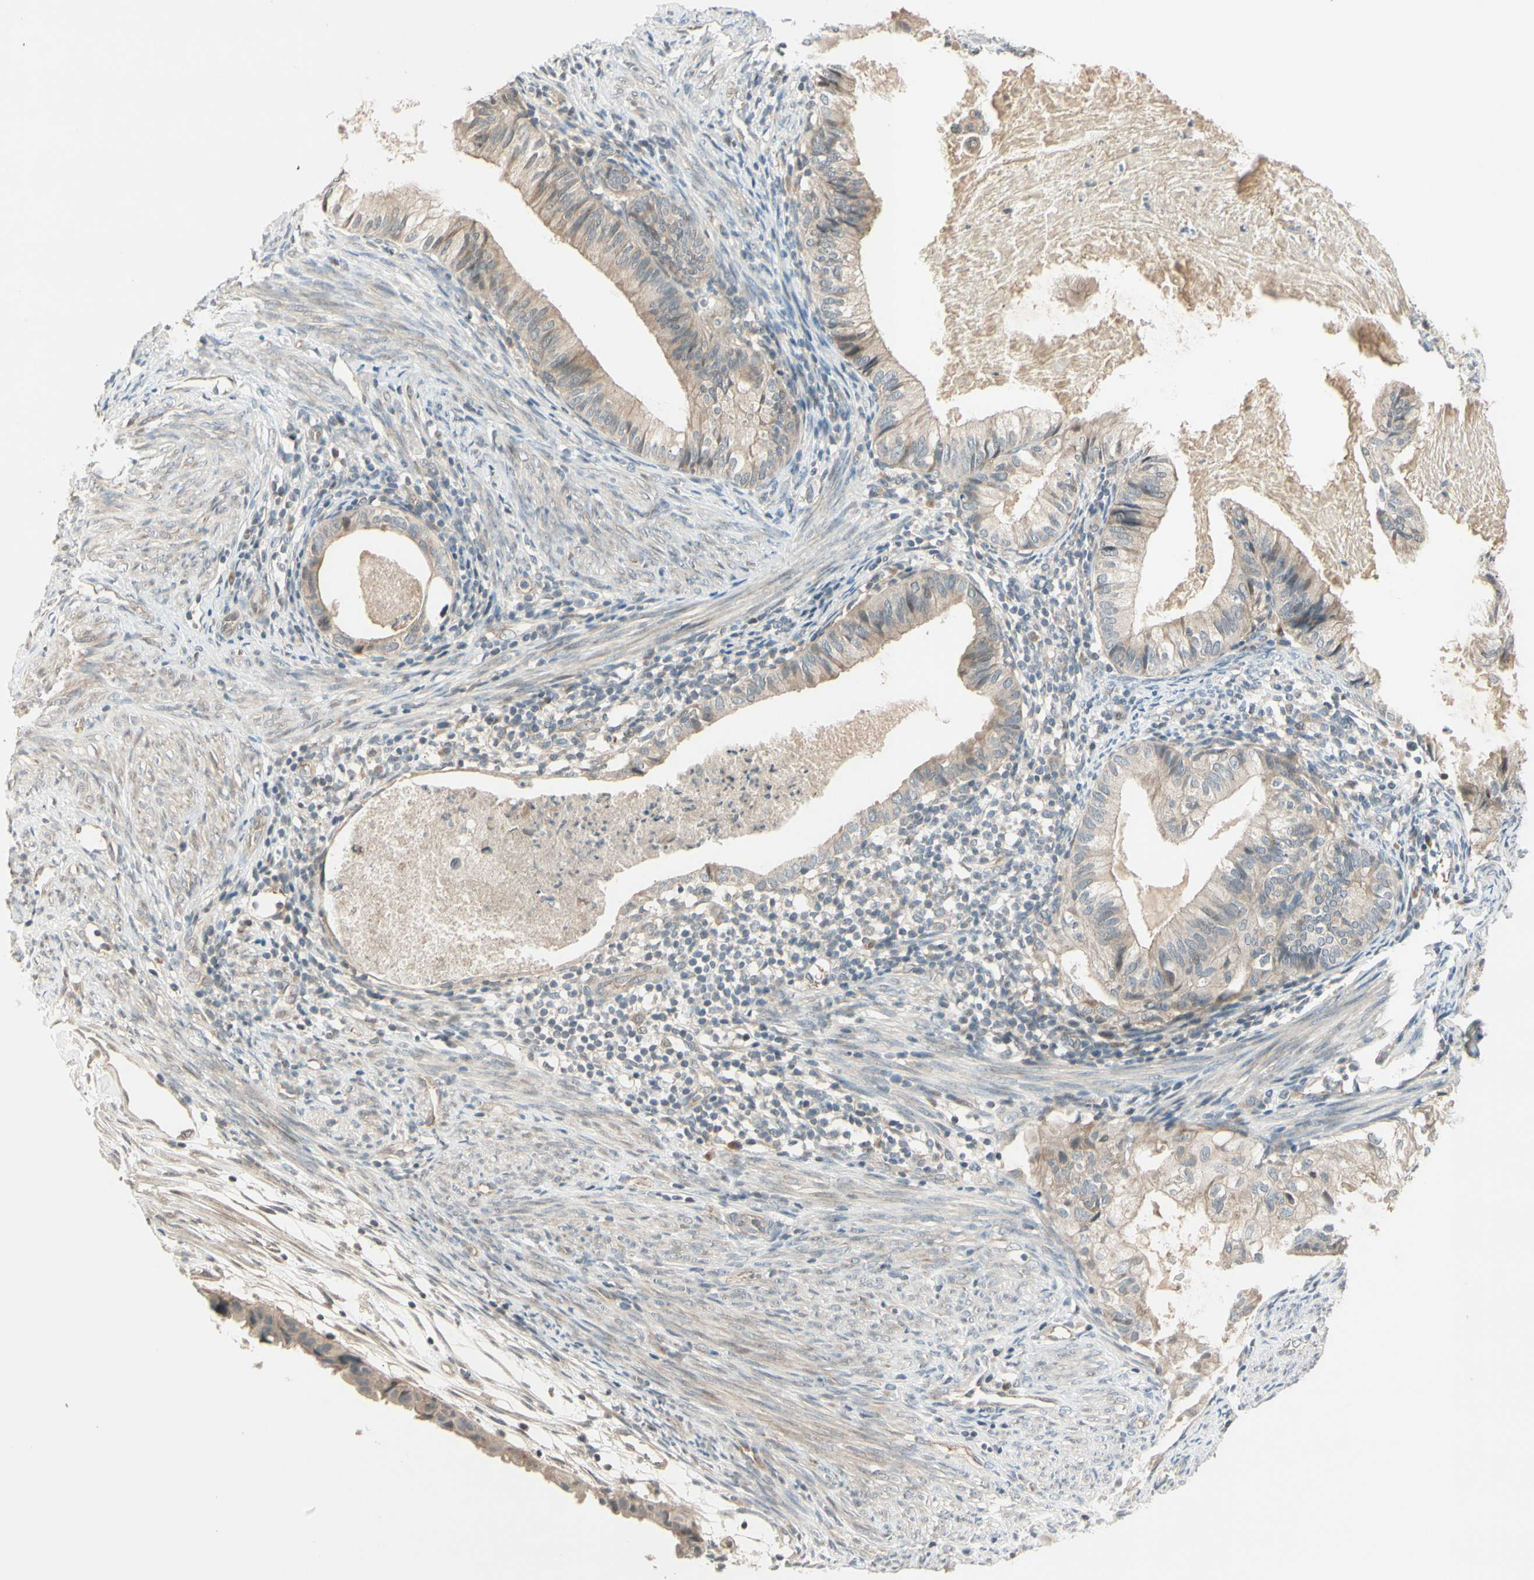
{"staining": {"intensity": "weak", "quantity": "25%-75%", "location": "cytoplasmic/membranous"}, "tissue": "cervical cancer", "cell_type": "Tumor cells", "image_type": "cancer", "snomed": [{"axis": "morphology", "description": "Normal tissue, NOS"}, {"axis": "morphology", "description": "Adenocarcinoma, NOS"}, {"axis": "topography", "description": "Cervix"}, {"axis": "topography", "description": "Endometrium"}], "caption": "Protein analysis of cervical adenocarcinoma tissue exhibits weak cytoplasmic/membranous expression in about 25%-75% of tumor cells.", "gene": "FGF10", "patient": {"sex": "female", "age": 86}}